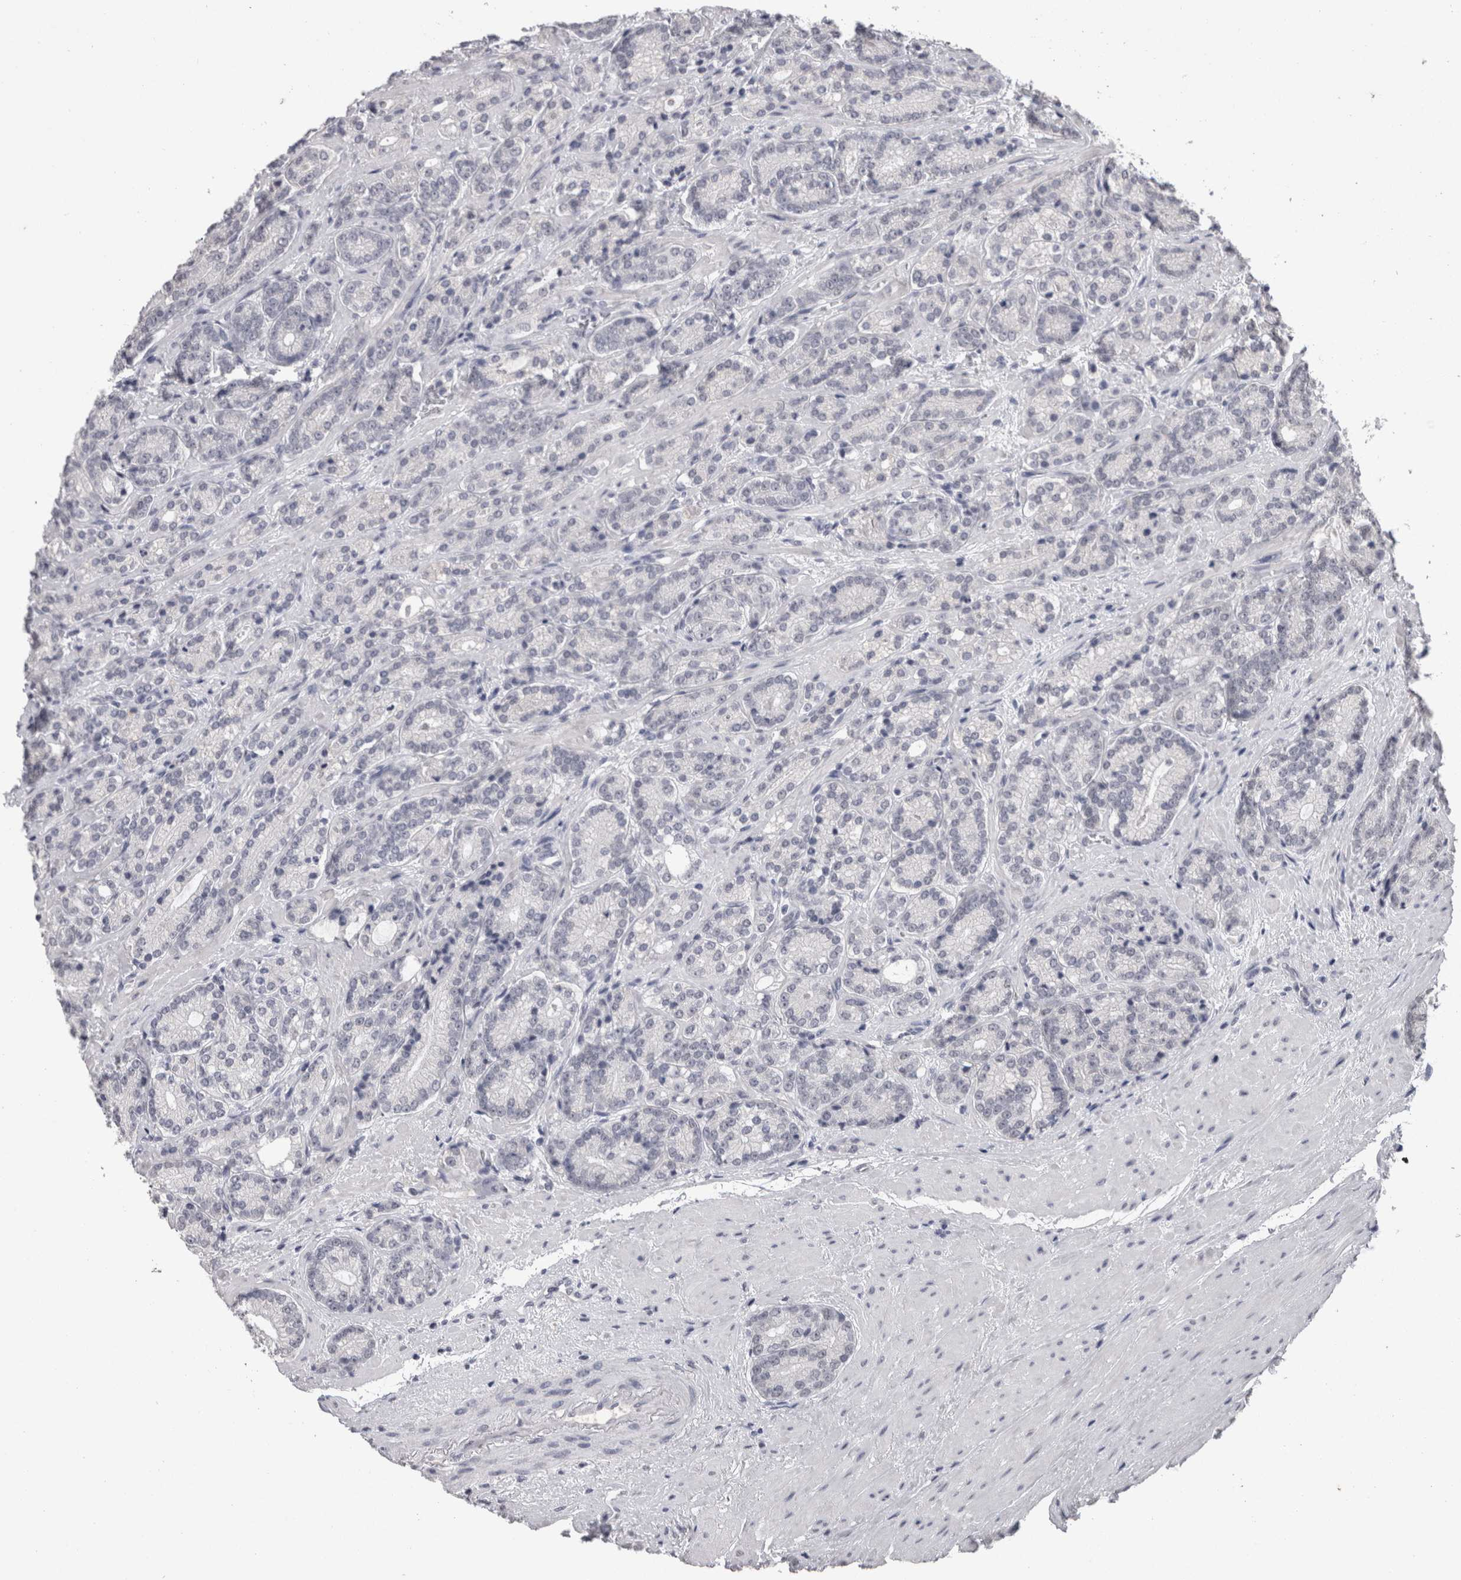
{"staining": {"intensity": "negative", "quantity": "none", "location": "none"}, "tissue": "prostate cancer", "cell_type": "Tumor cells", "image_type": "cancer", "snomed": [{"axis": "morphology", "description": "Adenocarcinoma, High grade"}, {"axis": "topography", "description": "Prostate"}], "caption": "Immunohistochemical staining of human high-grade adenocarcinoma (prostate) displays no significant expression in tumor cells.", "gene": "DDX17", "patient": {"sex": "male", "age": 61}}